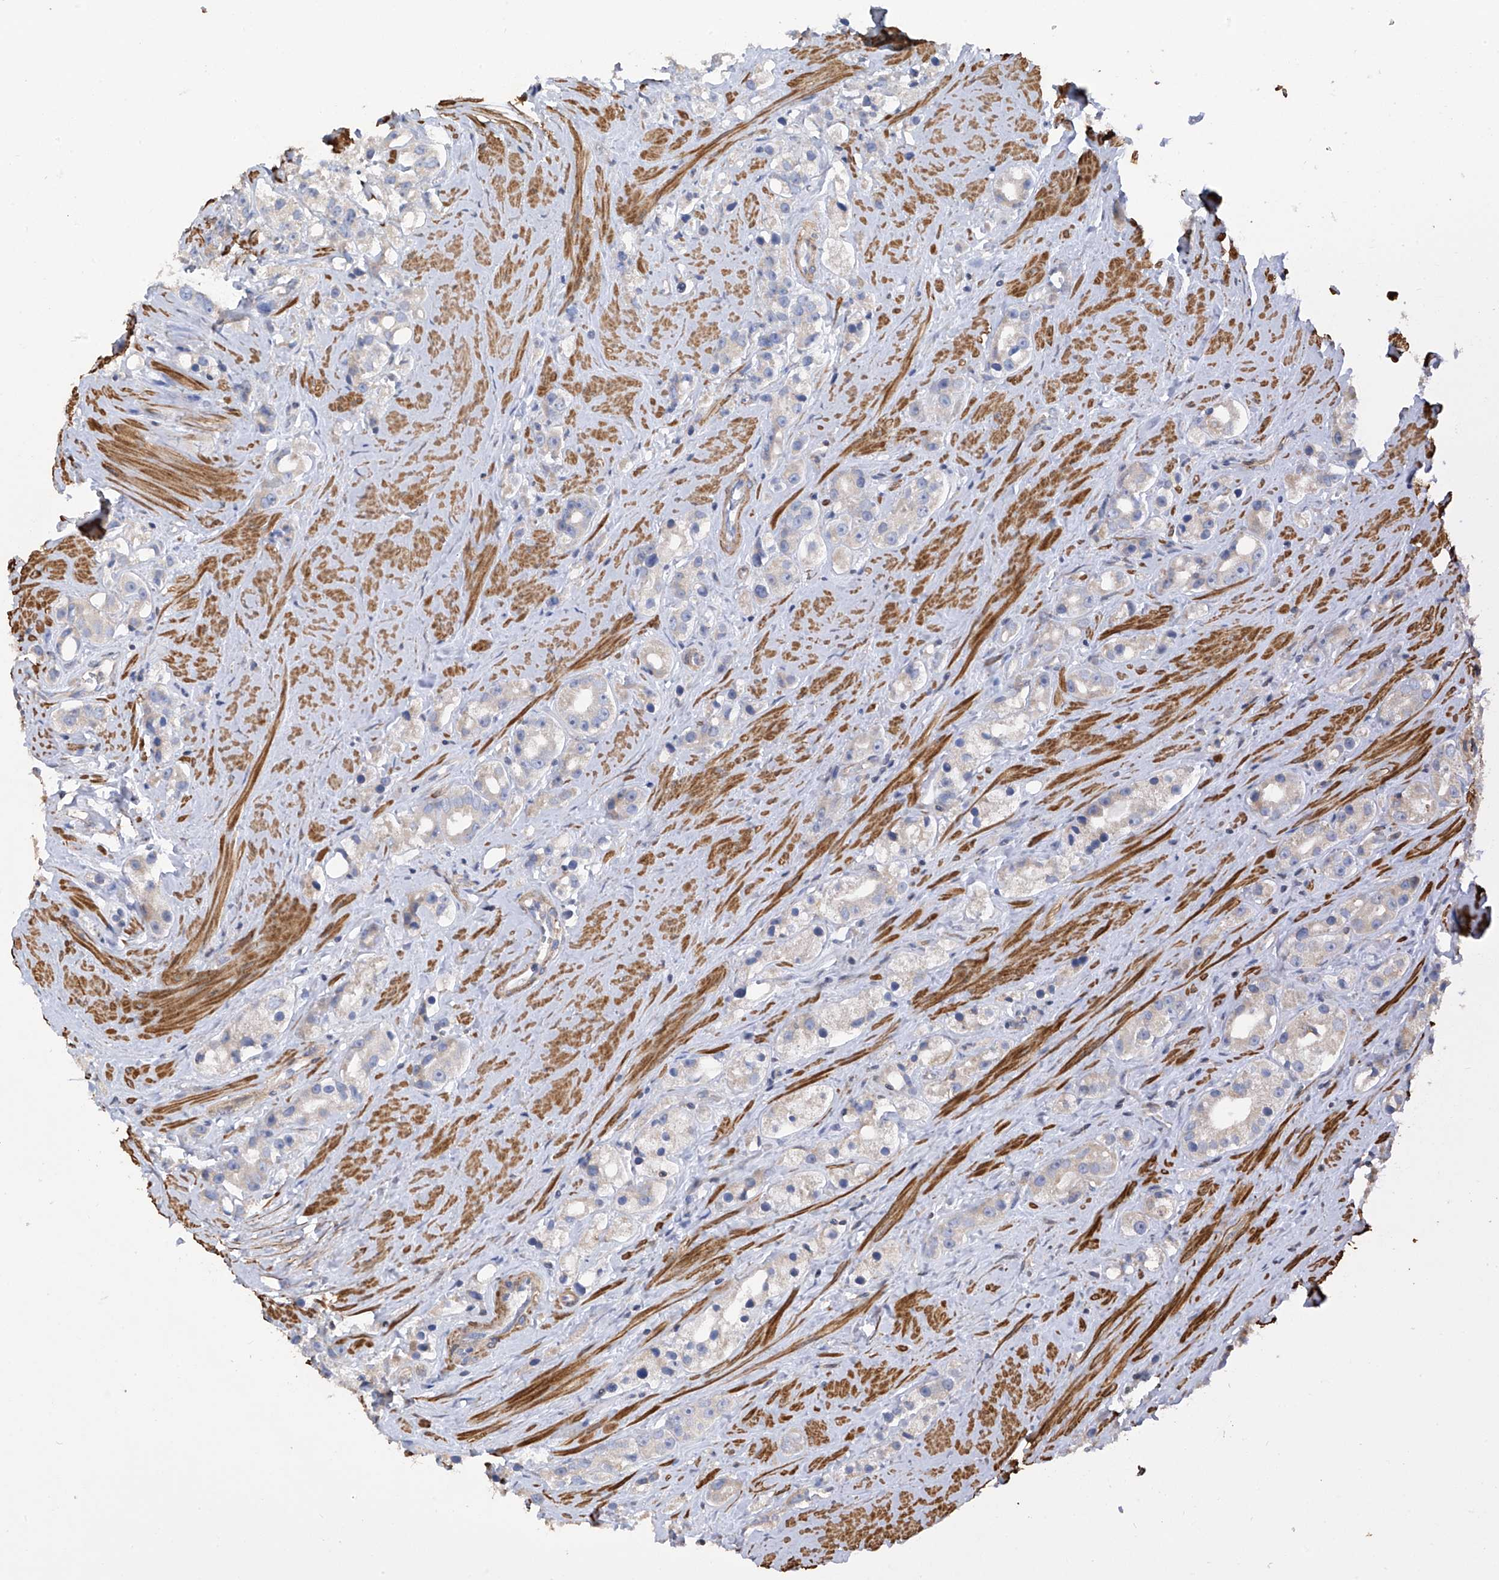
{"staining": {"intensity": "negative", "quantity": "none", "location": "none"}, "tissue": "prostate cancer", "cell_type": "Tumor cells", "image_type": "cancer", "snomed": [{"axis": "morphology", "description": "Adenocarcinoma, NOS"}, {"axis": "topography", "description": "Prostate"}], "caption": "Immunohistochemical staining of human prostate adenocarcinoma displays no significant positivity in tumor cells.", "gene": "SLC43A3", "patient": {"sex": "male", "age": 79}}